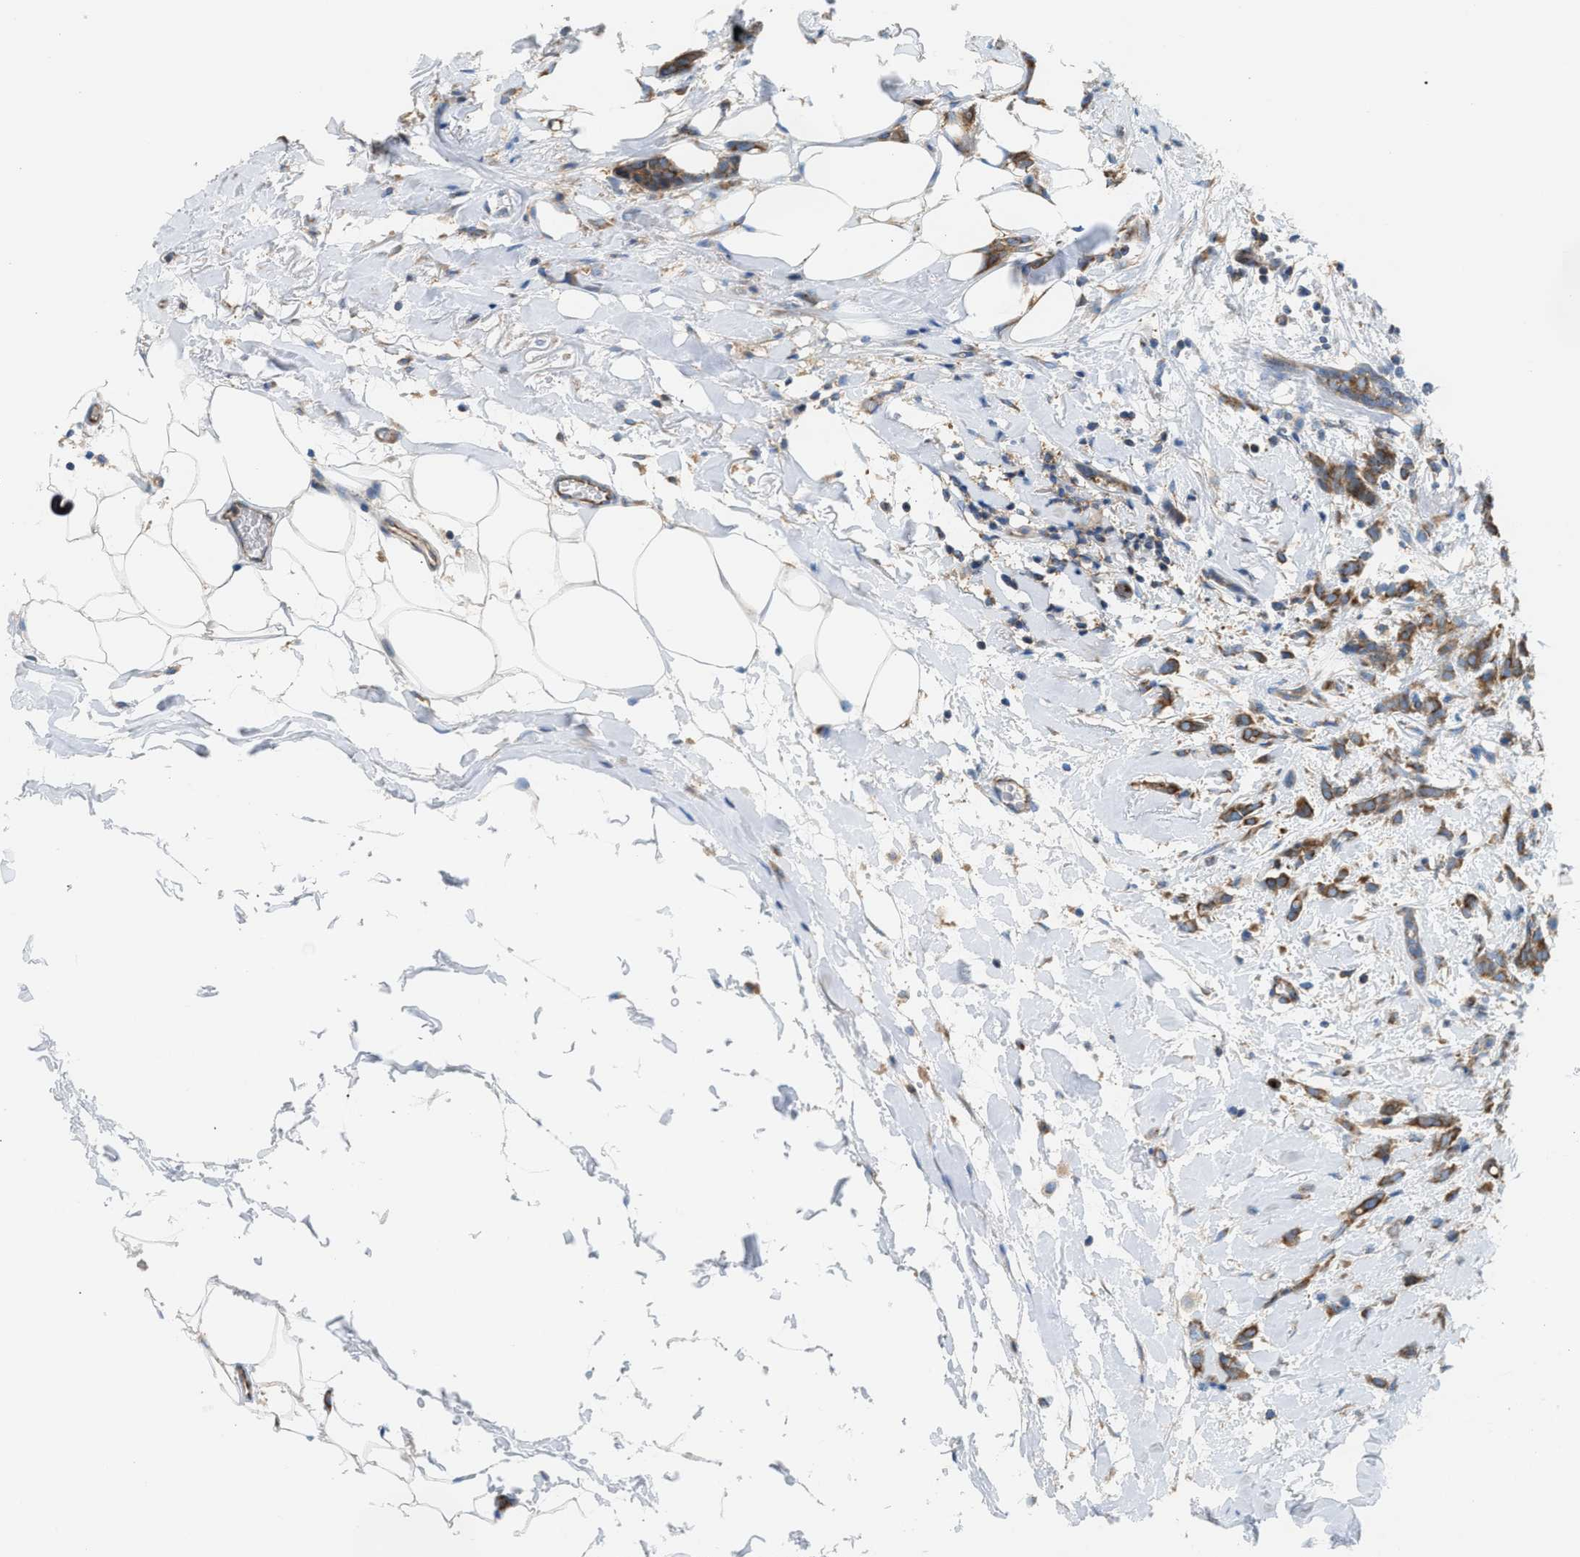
{"staining": {"intensity": "moderate", "quantity": ">75%", "location": "cytoplasmic/membranous"}, "tissue": "breast cancer", "cell_type": "Tumor cells", "image_type": "cancer", "snomed": [{"axis": "morphology", "description": "Lobular carcinoma, in situ"}, {"axis": "morphology", "description": "Lobular carcinoma"}, {"axis": "topography", "description": "Breast"}], "caption": "Breast cancer stained with a protein marker demonstrates moderate staining in tumor cells.", "gene": "TBC1D15", "patient": {"sex": "female", "age": 41}}